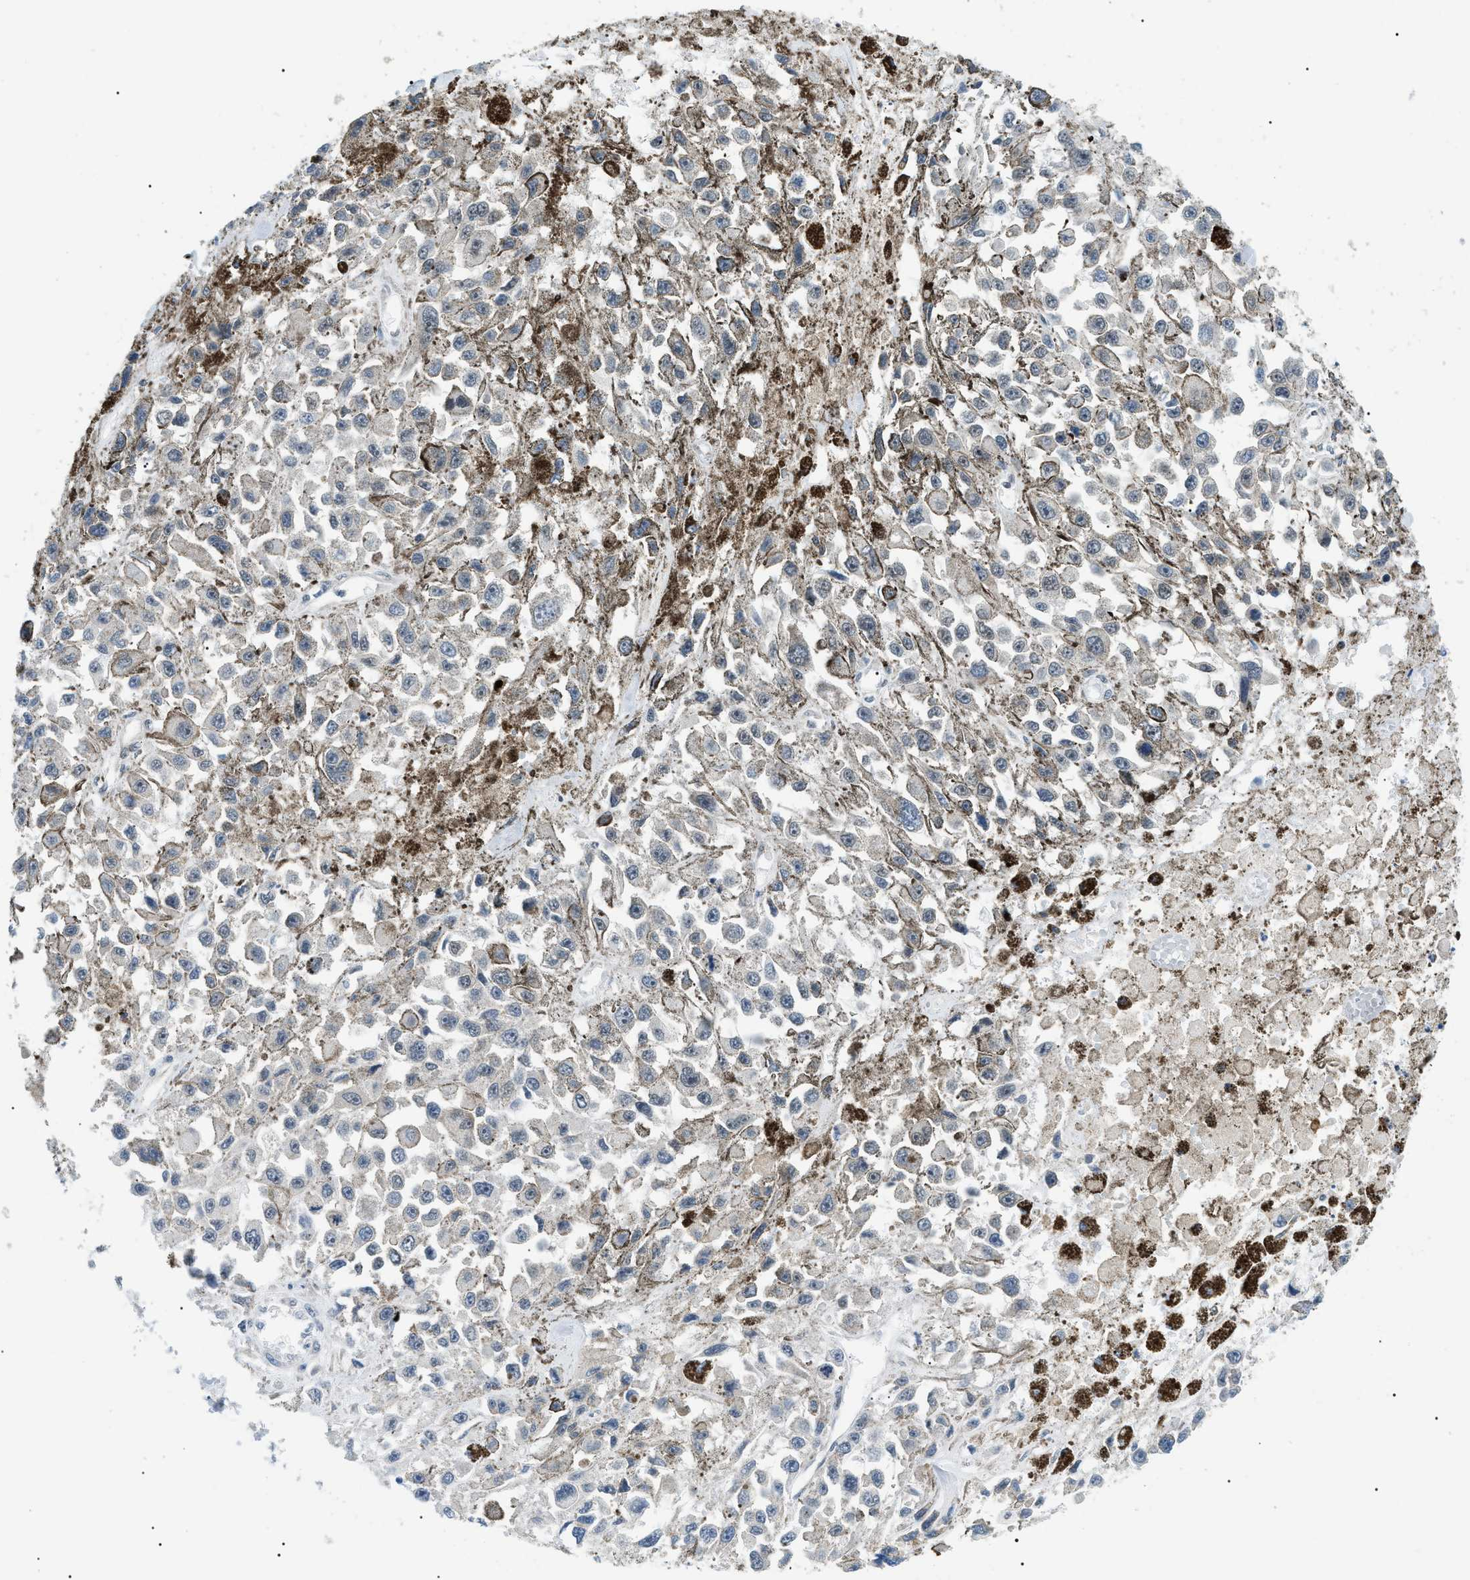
{"staining": {"intensity": "negative", "quantity": "none", "location": "none"}, "tissue": "melanoma", "cell_type": "Tumor cells", "image_type": "cancer", "snomed": [{"axis": "morphology", "description": "Malignant melanoma, Metastatic site"}, {"axis": "topography", "description": "Lymph node"}], "caption": "This image is of malignant melanoma (metastatic site) stained with immunohistochemistry to label a protein in brown with the nuclei are counter-stained blue. There is no staining in tumor cells.", "gene": "CWC25", "patient": {"sex": "male", "age": 59}}